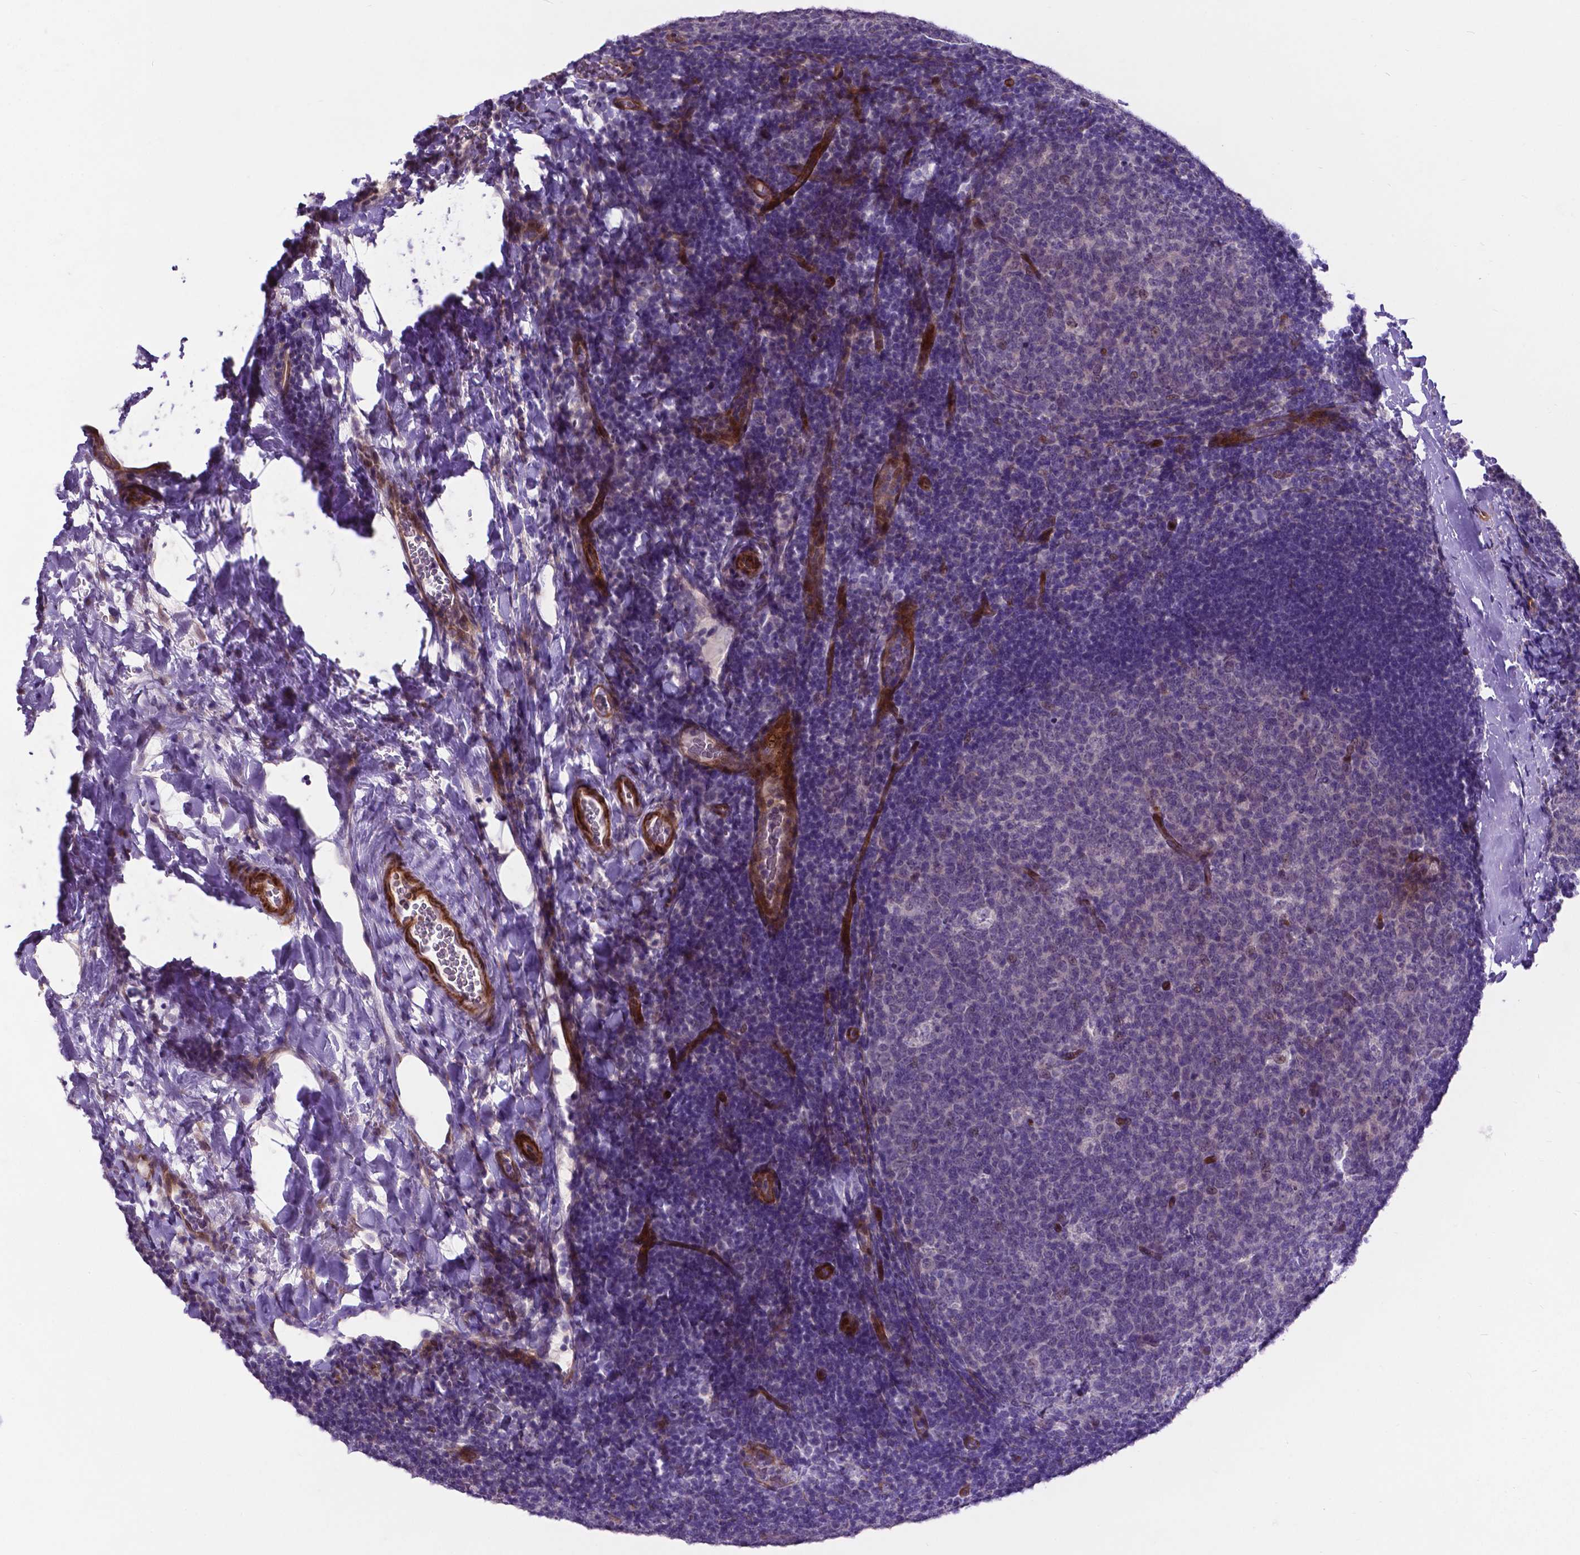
{"staining": {"intensity": "negative", "quantity": "none", "location": "none"}, "tissue": "tonsil", "cell_type": "Germinal center cells", "image_type": "normal", "snomed": [{"axis": "morphology", "description": "Normal tissue, NOS"}, {"axis": "topography", "description": "Tonsil"}], "caption": "Germinal center cells are negative for brown protein staining in benign tonsil. Brightfield microscopy of IHC stained with DAB (3,3'-diaminobenzidine) (brown) and hematoxylin (blue), captured at high magnification.", "gene": "PFKFB4", "patient": {"sex": "male", "age": 17}}